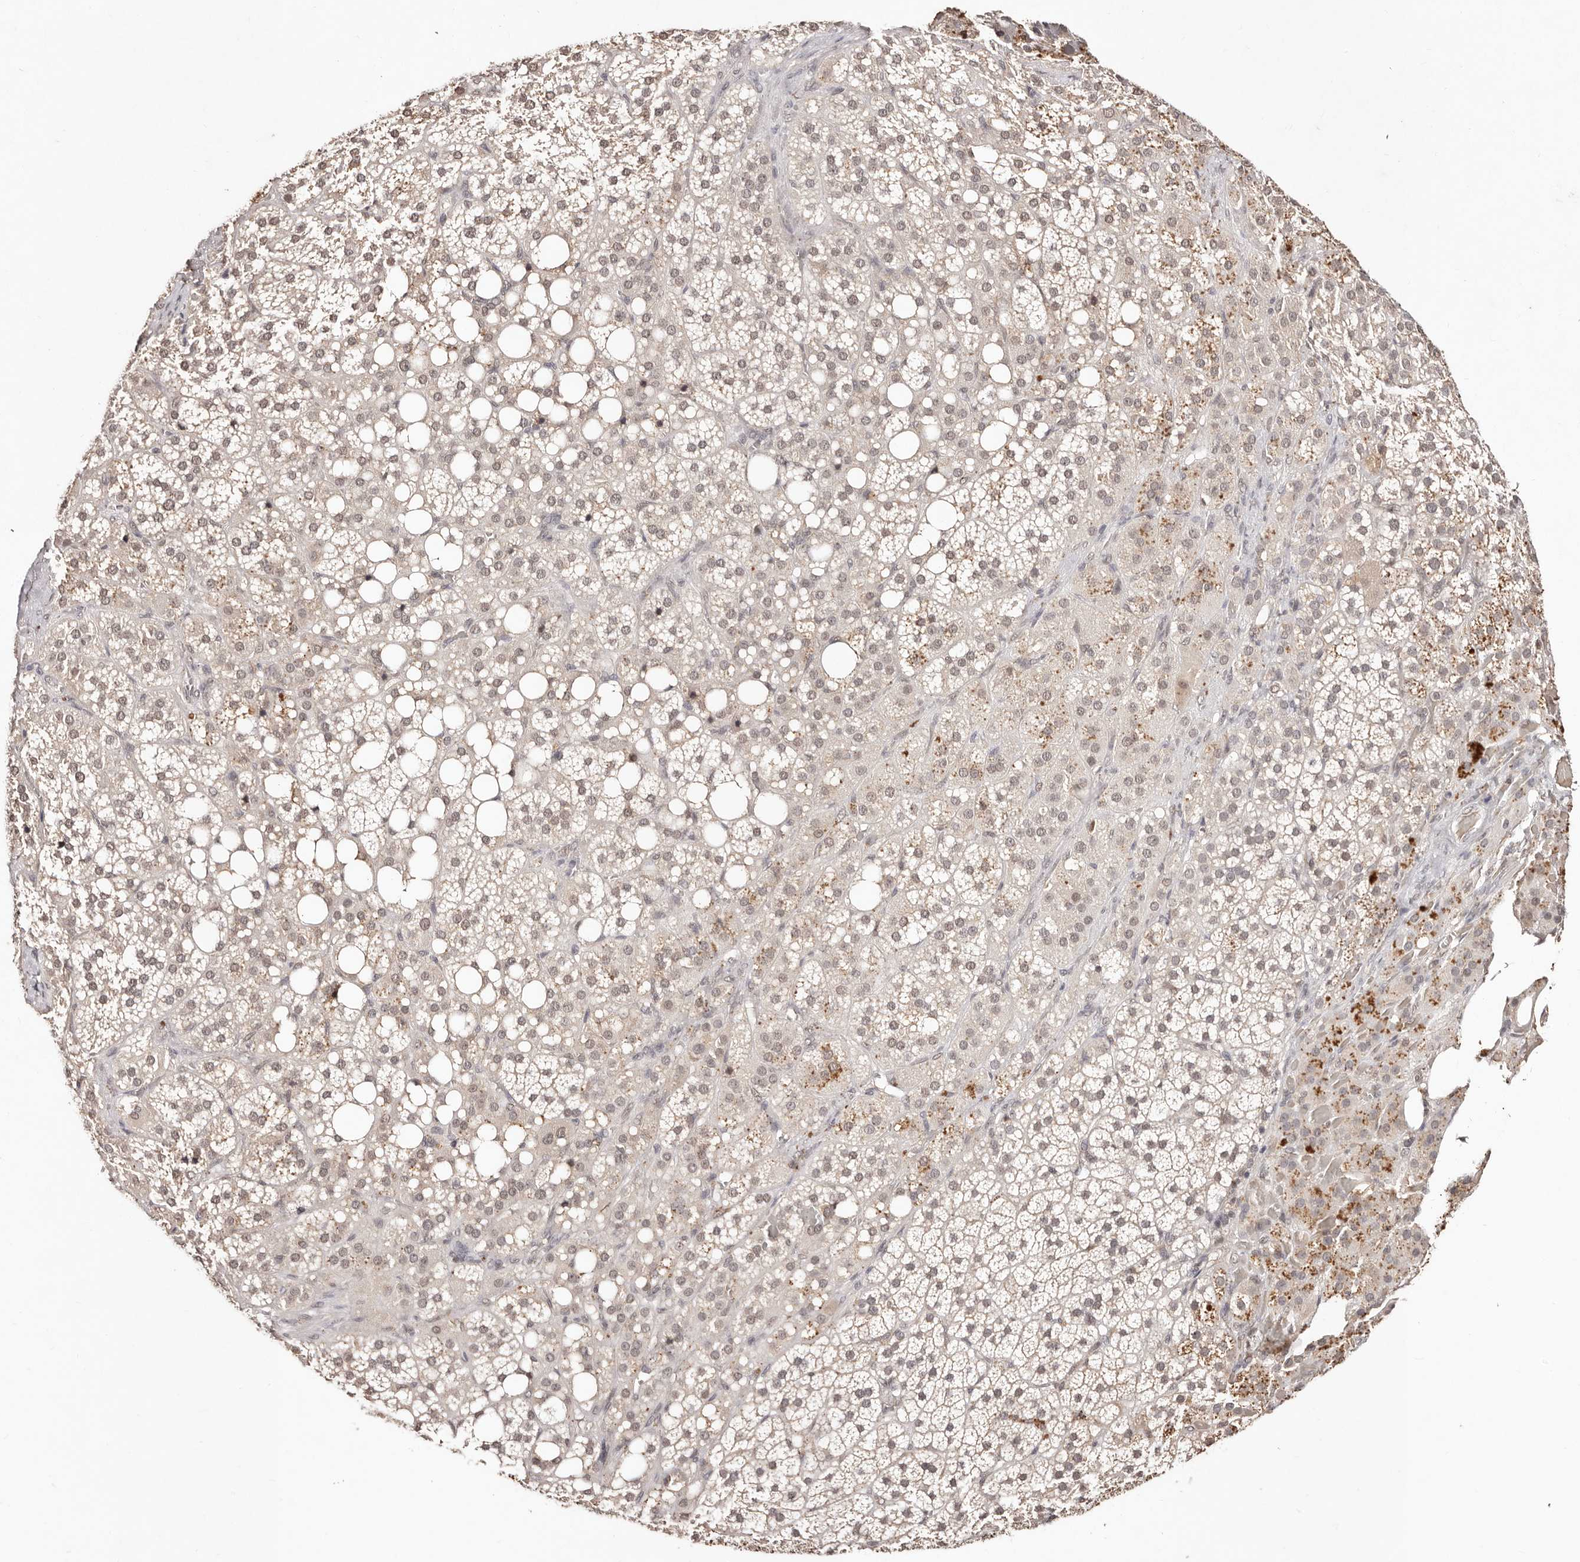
{"staining": {"intensity": "weak", "quantity": ">75%", "location": "nuclear"}, "tissue": "adrenal gland", "cell_type": "Glandular cells", "image_type": "normal", "snomed": [{"axis": "morphology", "description": "Normal tissue, NOS"}, {"axis": "topography", "description": "Adrenal gland"}], "caption": "A micrograph of adrenal gland stained for a protein exhibits weak nuclear brown staining in glandular cells. (DAB (3,3'-diaminobenzidine) = brown stain, brightfield microscopy at high magnification).", "gene": "BICRAL", "patient": {"sex": "female", "age": 59}}